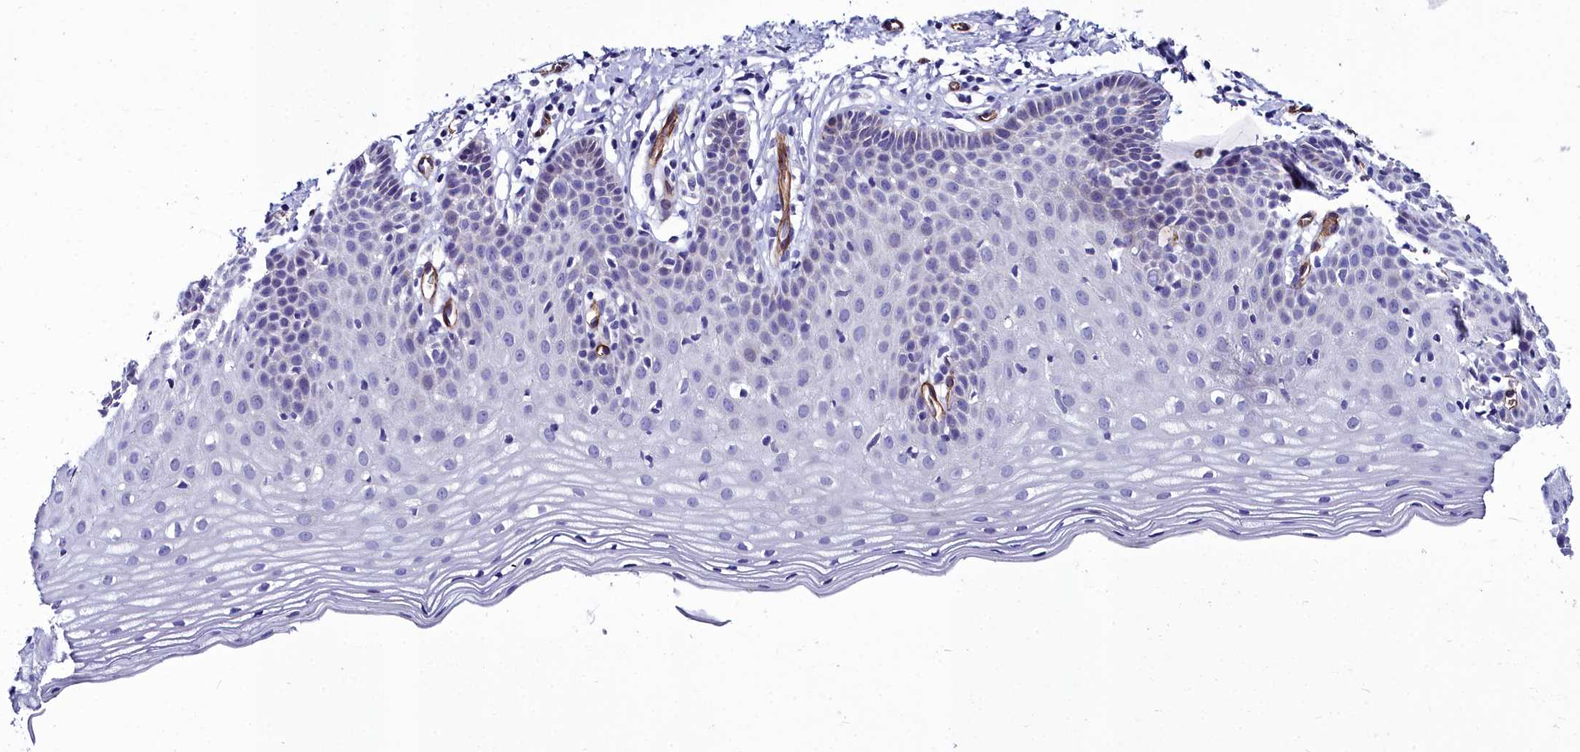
{"staining": {"intensity": "negative", "quantity": "none", "location": "none"}, "tissue": "cervix", "cell_type": "Glandular cells", "image_type": "normal", "snomed": [{"axis": "morphology", "description": "Normal tissue, NOS"}, {"axis": "topography", "description": "Cervix"}], "caption": "Image shows no protein expression in glandular cells of unremarkable cervix. Nuclei are stained in blue.", "gene": "CYP4F11", "patient": {"sex": "female", "age": 36}}